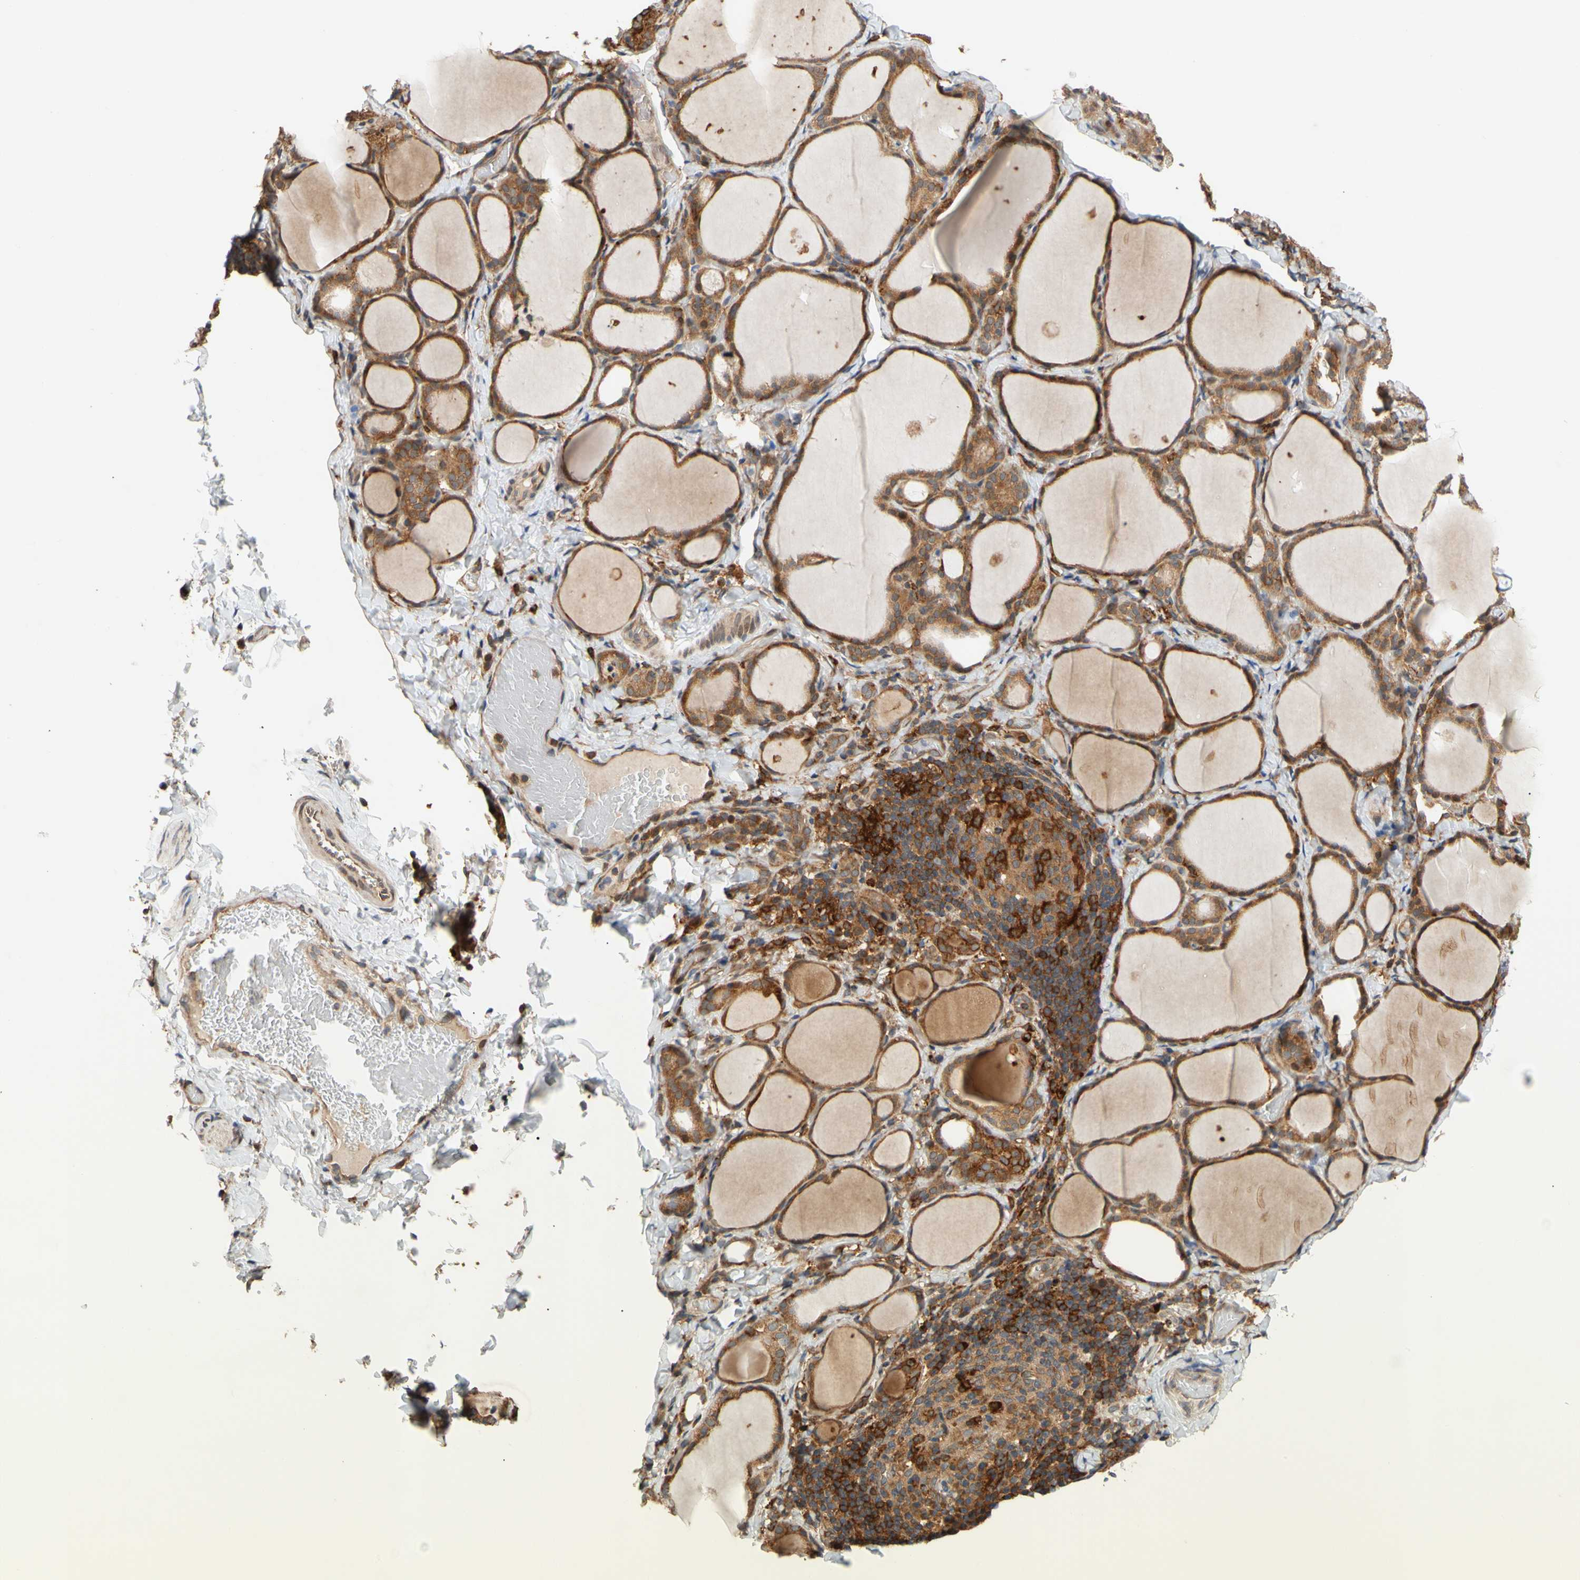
{"staining": {"intensity": "moderate", "quantity": ">75%", "location": "cytoplasmic/membranous"}, "tissue": "thyroid gland", "cell_type": "Glandular cells", "image_type": "normal", "snomed": [{"axis": "morphology", "description": "Normal tissue, NOS"}, {"axis": "morphology", "description": "Papillary adenocarcinoma, NOS"}, {"axis": "topography", "description": "Thyroid gland"}], "caption": "Moderate cytoplasmic/membranous staining for a protein is seen in approximately >75% of glandular cells of benign thyroid gland using immunohistochemistry.", "gene": "ANKHD1", "patient": {"sex": "female", "age": 30}}